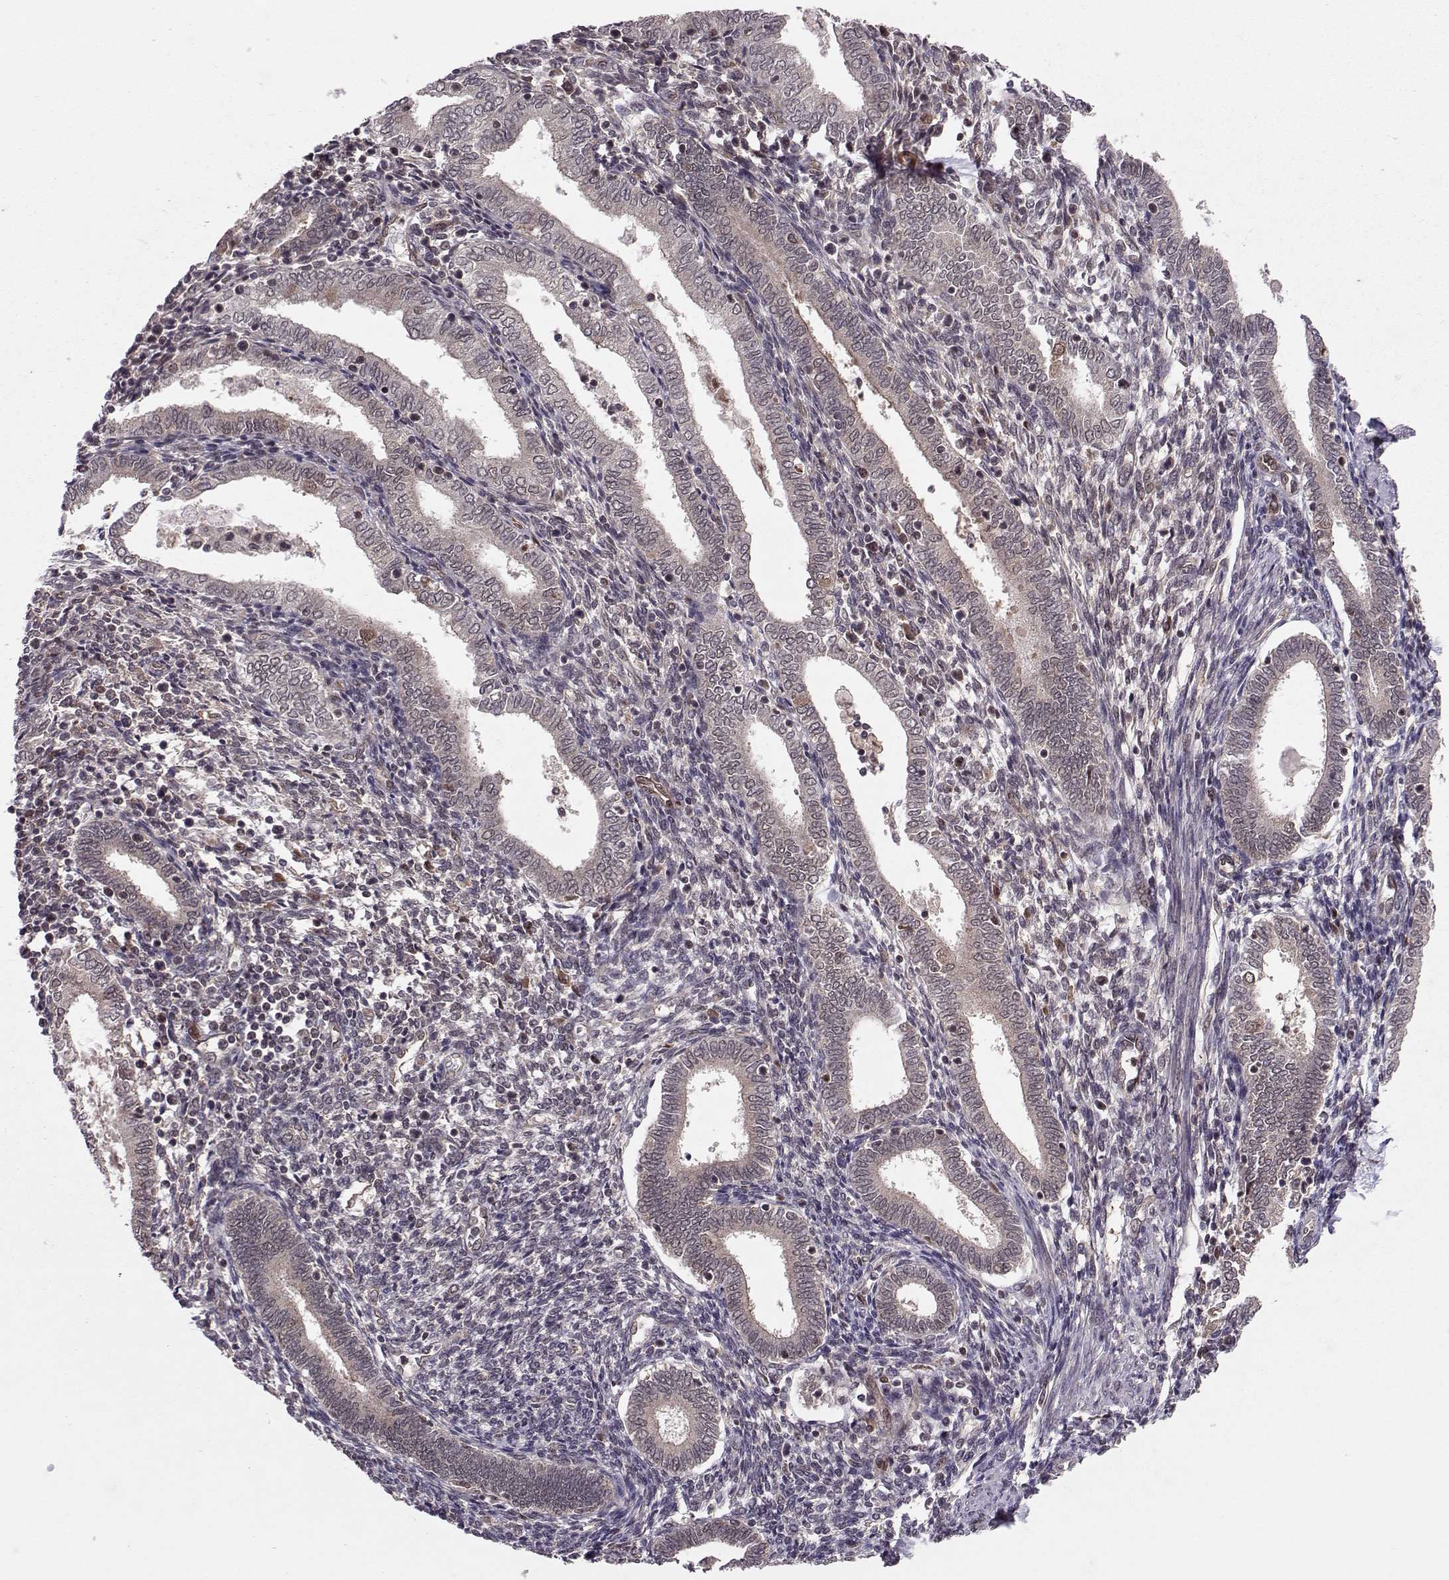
{"staining": {"intensity": "negative", "quantity": "none", "location": "none"}, "tissue": "endometrium", "cell_type": "Cells in endometrial stroma", "image_type": "normal", "snomed": [{"axis": "morphology", "description": "Normal tissue, NOS"}, {"axis": "topography", "description": "Endometrium"}], "caption": "Immunohistochemistry of normal endometrium exhibits no expression in cells in endometrial stroma.", "gene": "PPP2R2A", "patient": {"sex": "female", "age": 42}}